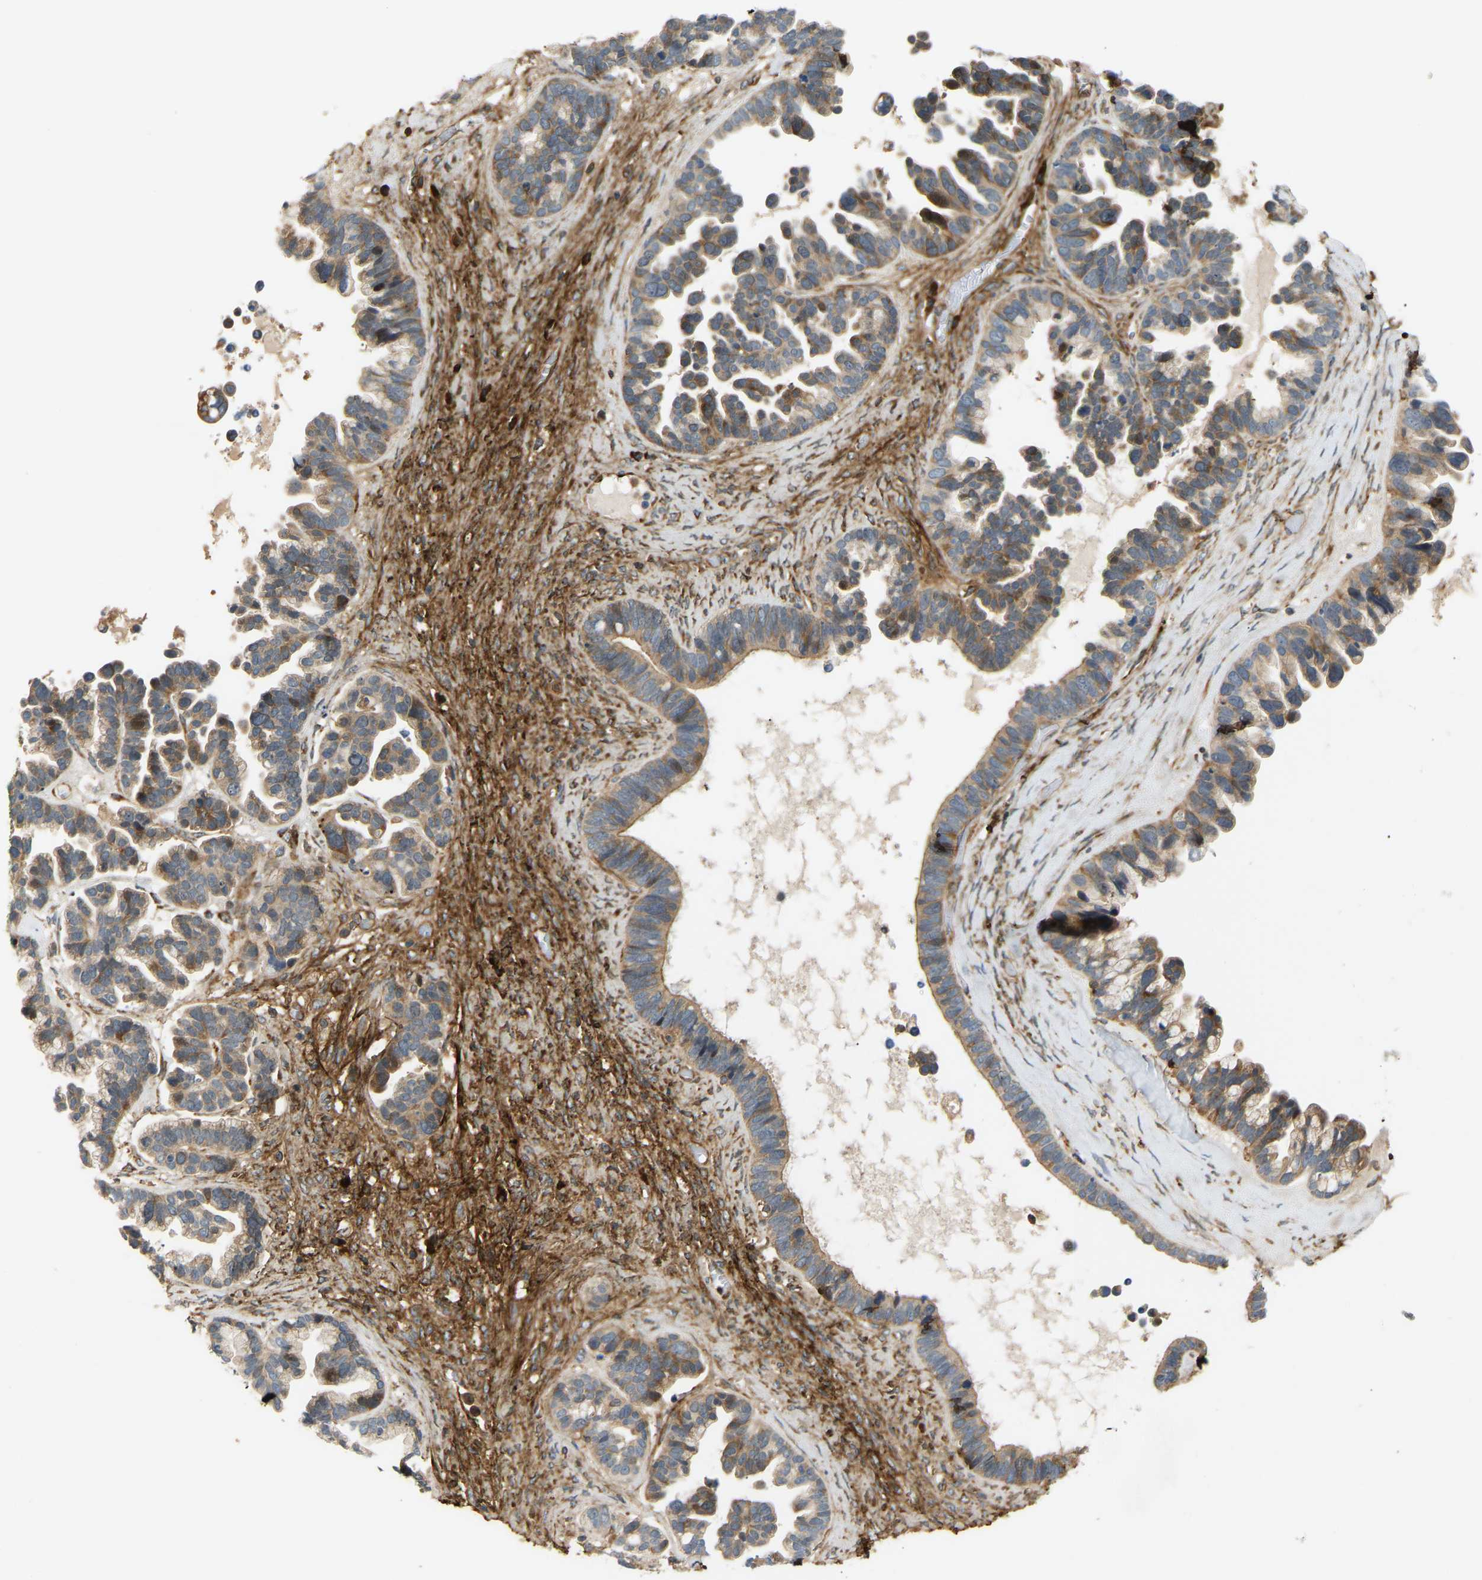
{"staining": {"intensity": "moderate", "quantity": ">75%", "location": "cytoplasmic/membranous"}, "tissue": "ovarian cancer", "cell_type": "Tumor cells", "image_type": "cancer", "snomed": [{"axis": "morphology", "description": "Cystadenocarcinoma, serous, NOS"}, {"axis": "topography", "description": "Ovary"}], "caption": "Protein staining by immunohistochemistry demonstrates moderate cytoplasmic/membranous expression in about >75% of tumor cells in ovarian serous cystadenocarcinoma. The staining was performed using DAB, with brown indicating positive protein expression. Nuclei are stained blue with hematoxylin.", "gene": "PLCG2", "patient": {"sex": "female", "age": 56}}